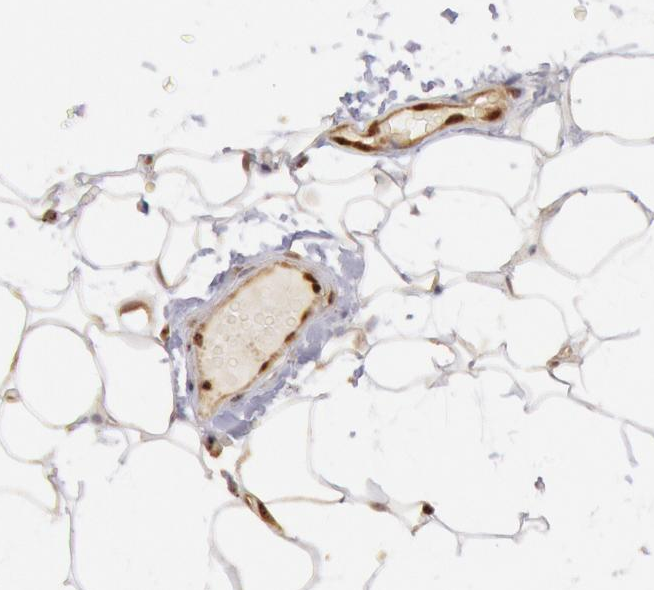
{"staining": {"intensity": "negative", "quantity": "none", "location": "none"}, "tissue": "adipose tissue", "cell_type": "Adipocytes", "image_type": "normal", "snomed": [{"axis": "morphology", "description": "Normal tissue, NOS"}, {"axis": "morphology", "description": "Fibrosis, NOS"}, {"axis": "topography", "description": "Breast"}], "caption": "IHC photomicrograph of unremarkable adipose tissue stained for a protein (brown), which displays no positivity in adipocytes. The staining is performed using DAB brown chromogen with nuclei counter-stained in using hematoxylin.", "gene": "STX17", "patient": {"sex": "female", "age": 24}}